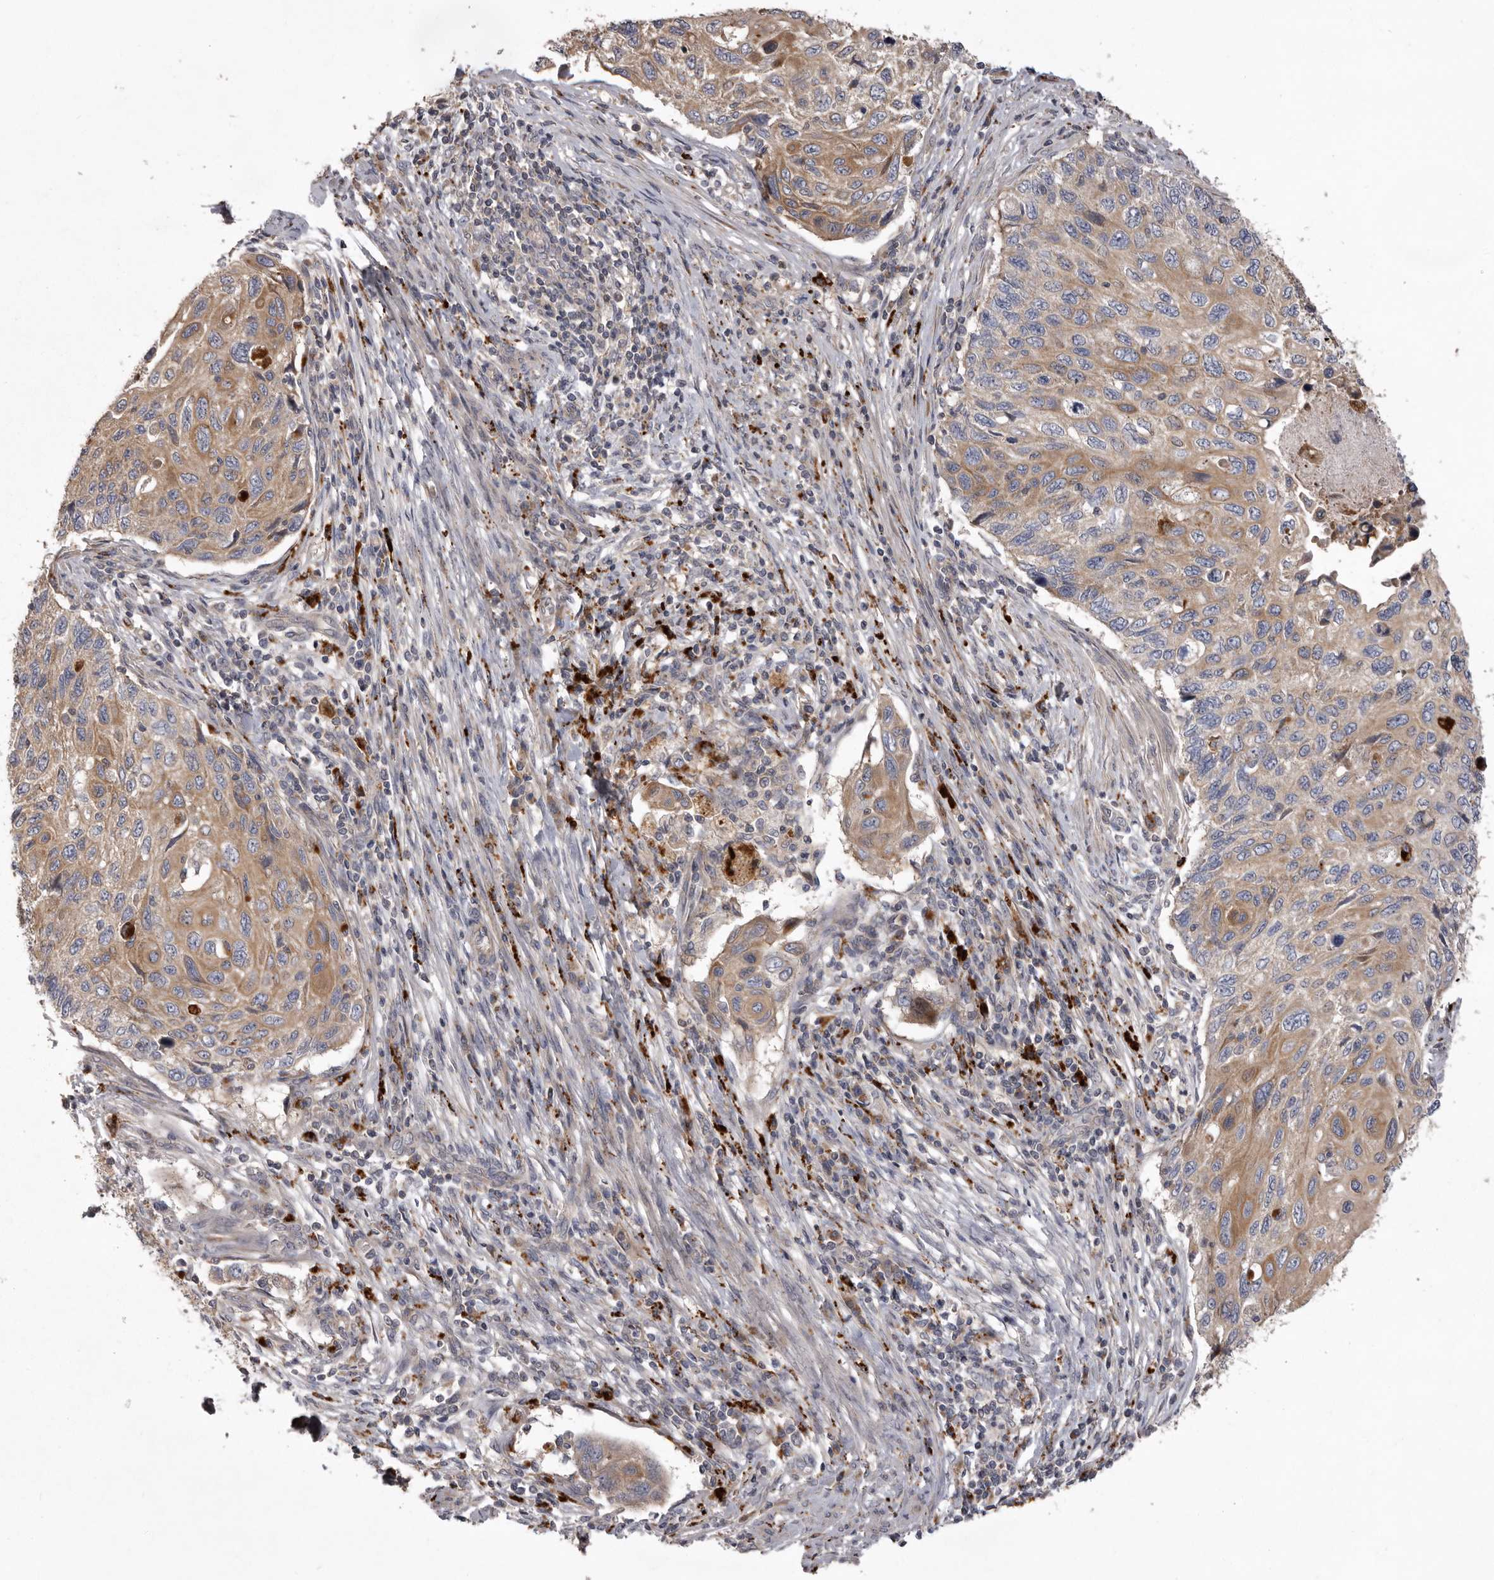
{"staining": {"intensity": "moderate", "quantity": ">75%", "location": "cytoplasmic/membranous"}, "tissue": "cervical cancer", "cell_type": "Tumor cells", "image_type": "cancer", "snomed": [{"axis": "morphology", "description": "Squamous cell carcinoma, NOS"}, {"axis": "topography", "description": "Cervix"}], "caption": "Cervical cancer stained with a protein marker demonstrates moderate staining in tumor cells.", "gene": "WDR47", "patient": {"sex": "female", "age": 70}}